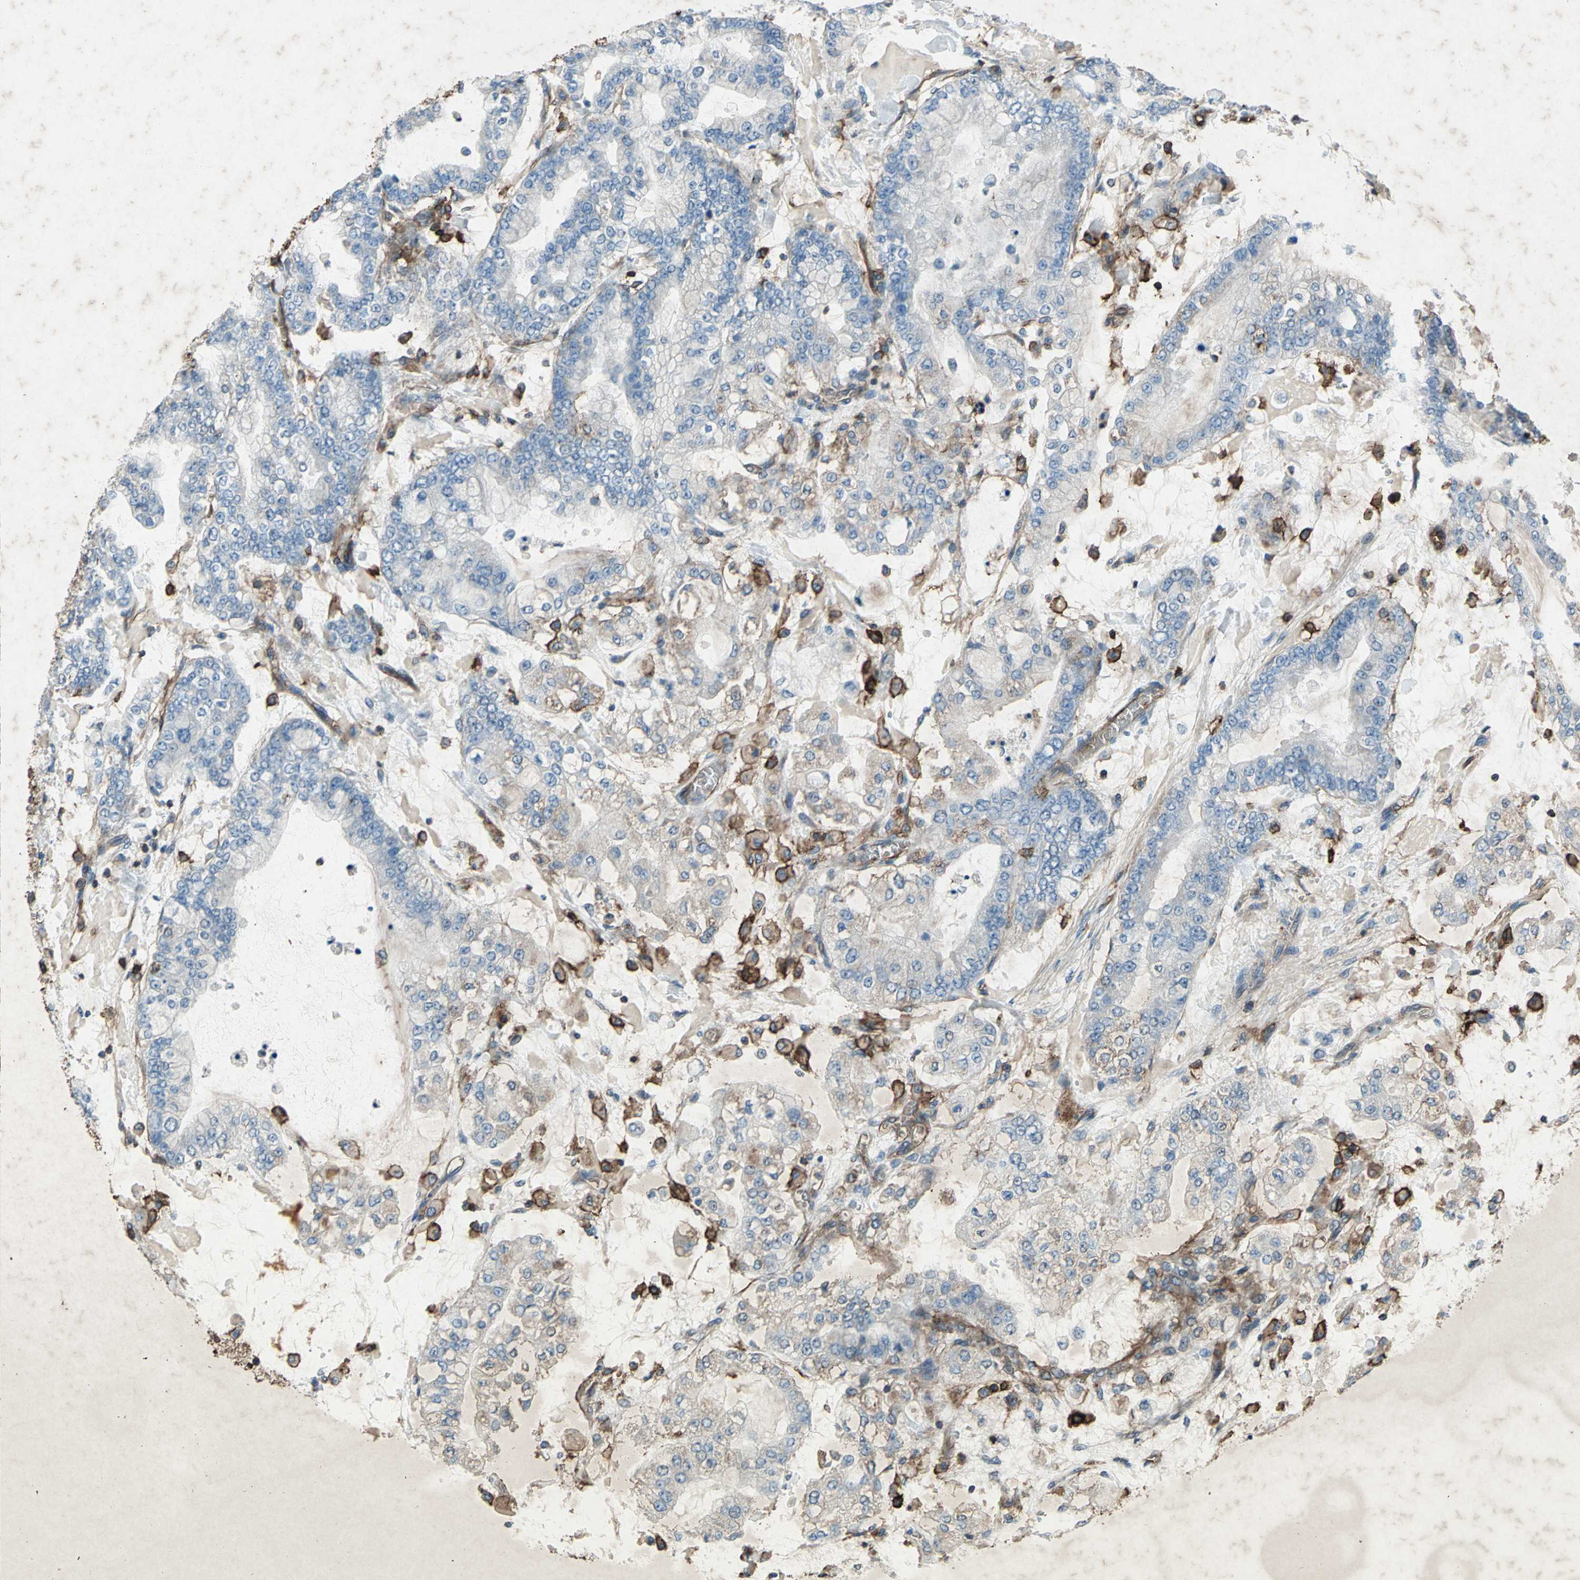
{"staining": {"intensity": "weak", "quantity": "<25%", "location": "cytoplasmic/membranous"}, "tissue": "stomach cancer", "cell_type": "Tumor cells", "image_type": "cancer", "snomed": [{"axis": "morphology", "description": "Adenocarcinoma, NOS"}, {"axis": "topography", "description": "Stomach"}], "caption": "There is no significant staining in tumor cells of adenocarcinoma (stomach). (Immunohistochemistry (ihc), brightfield microscopy, high magnification).", "gene": "CCR6", "patient": {"sex": "male", "age": 76}}